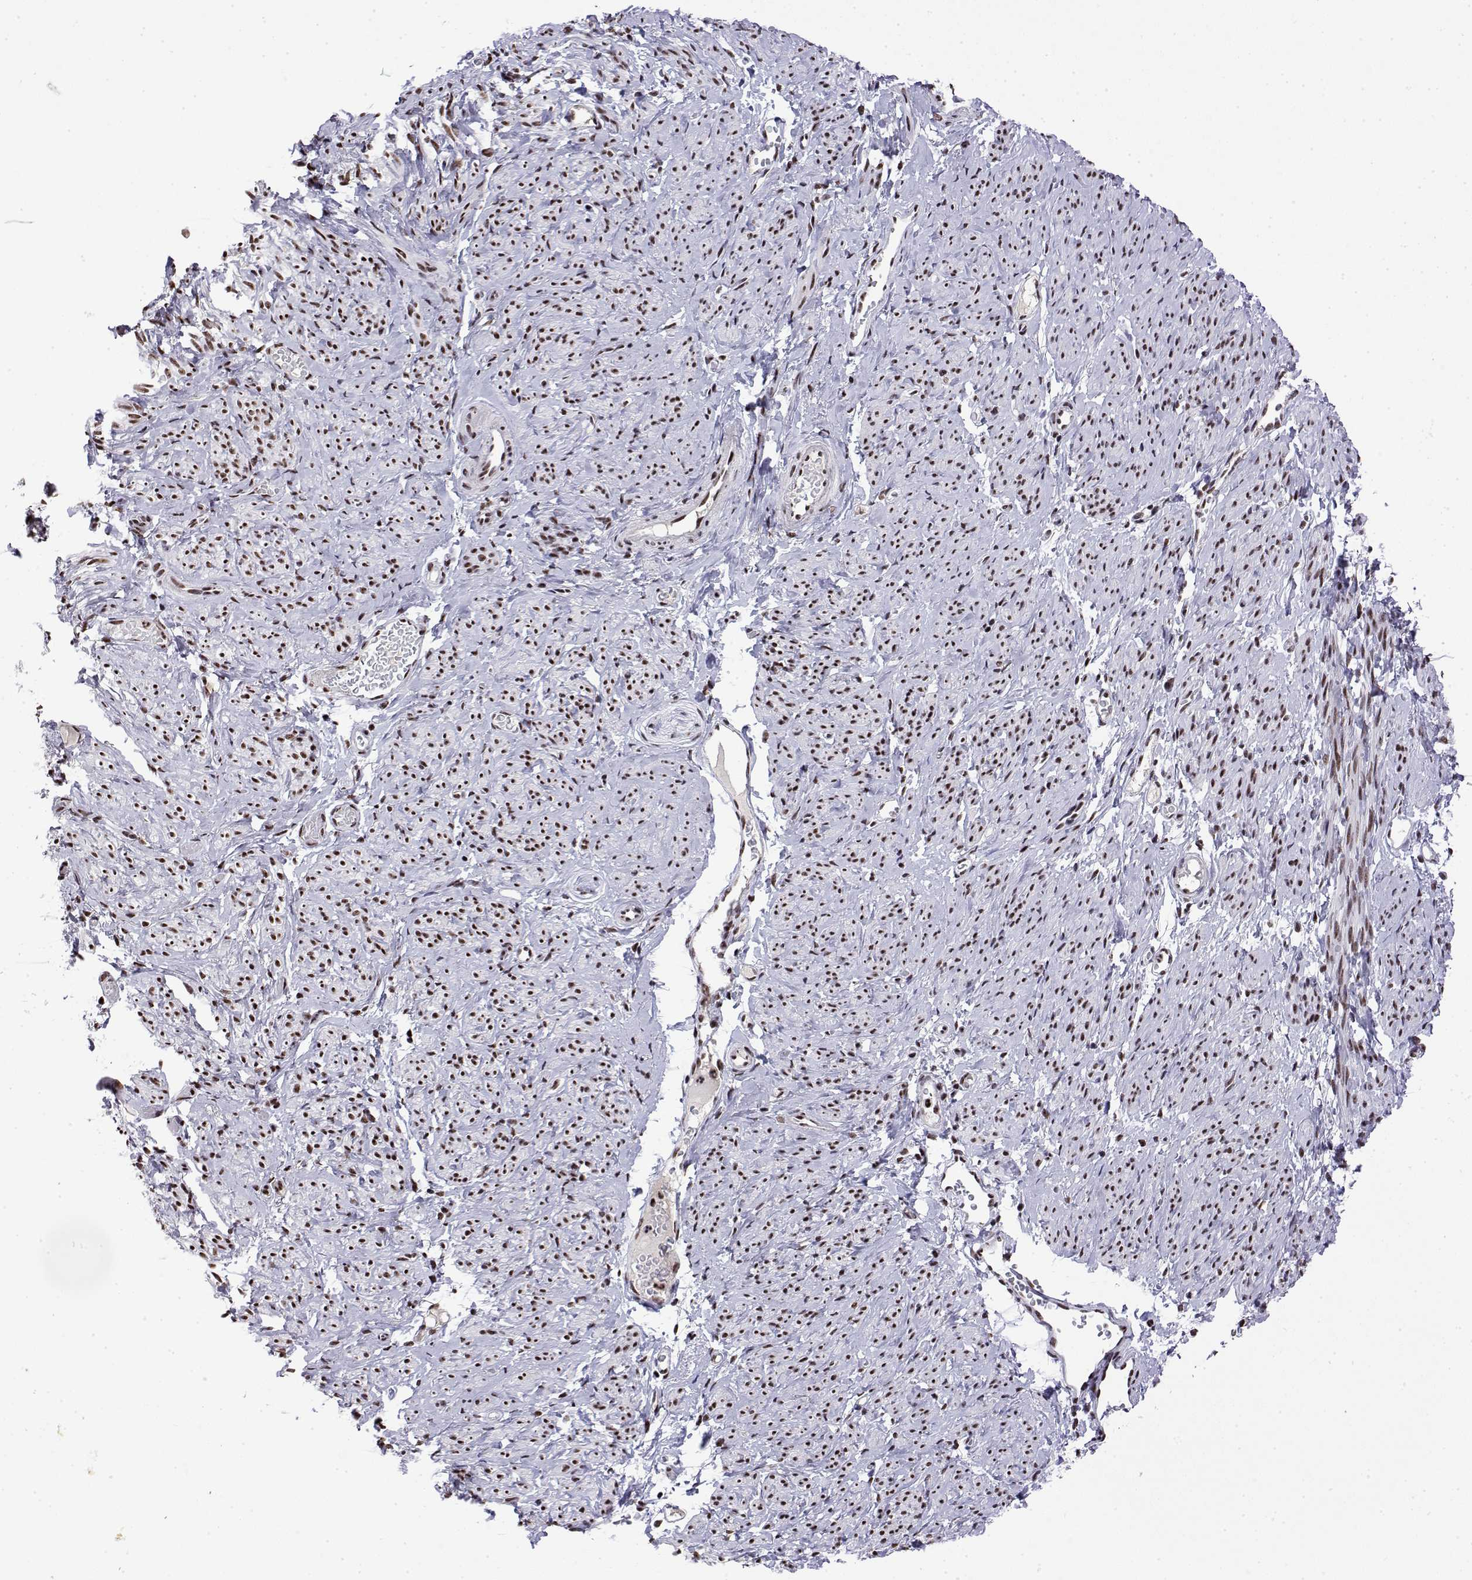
{"staining": {"intensity": "moderate", "quantity": "25%-75%", "location": "nuclear"}, "tissue": "smooth muscle", "cell_type": "Smooth muscle cells", "image_type": "normal", "snomed": [{"axis": "morphology", "description": "Normal tissue, NOS"}, {"axis": "topography", "description": "Smooth muscle"}], "caption": "Immunohistochemical staining of normal human smooth muscle demonstrates medium levels of moderate nuclear staining in approximately 25%-75% of smooth muscle cells. The staining is performed using DAB brown chromogen to label protein expression. The nuclei are counter-stained blue using hematoxylin.", "gene": "POLDIP3", "patient": {"sex": "female", "age": 65}}